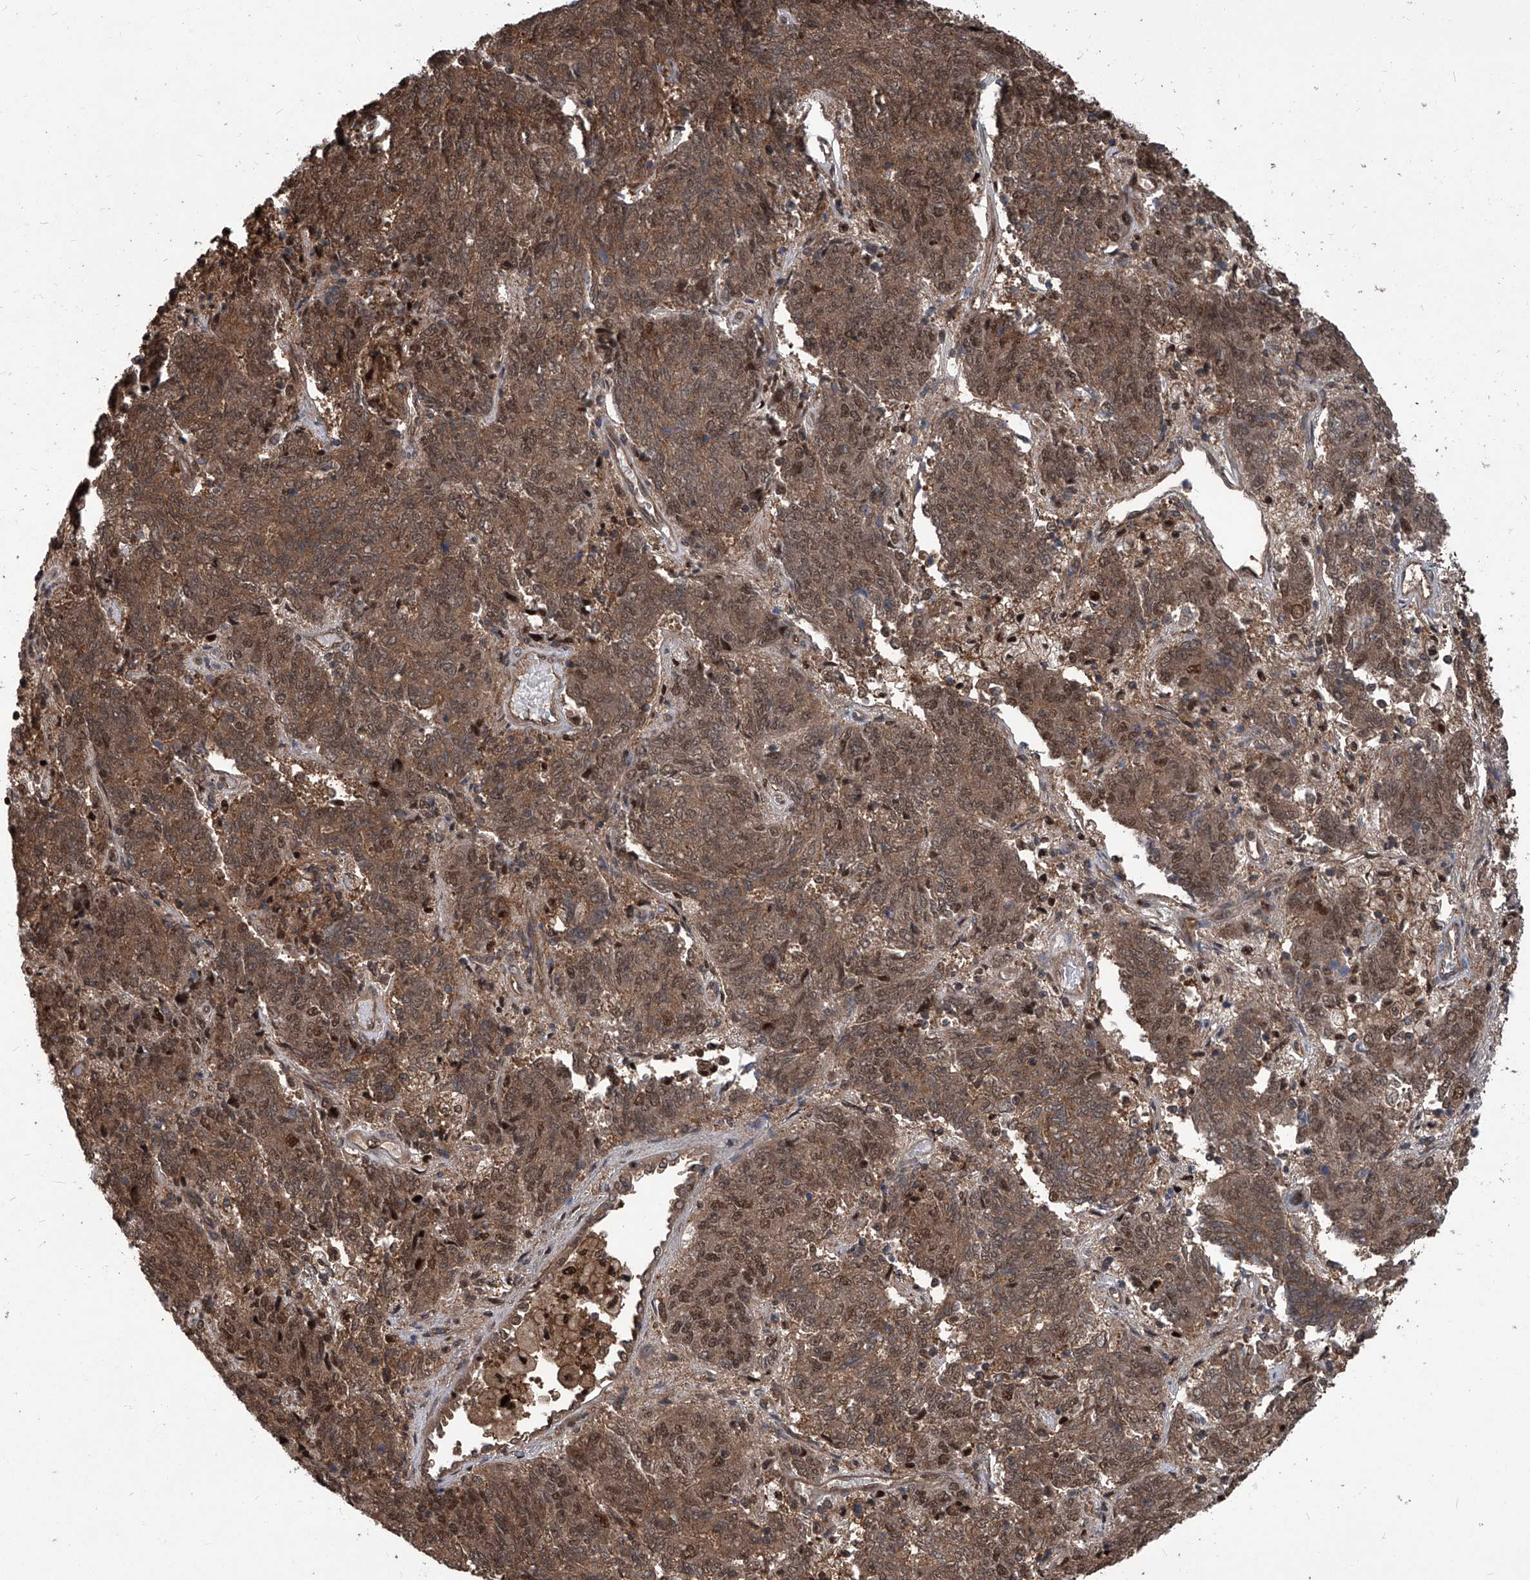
{"staining": {"intensity": "moderate", "quantity": ">75%", "location": "cytoplasmic/membranous,nuclear"}, "tissue": "endometrial cancer", "cell_type": "Tumor cells", "image_type": "cancer", "snomed": [{"axis": "morphology", "description": "Adenocarcinoma, NOS"}, {"axis": "topography", "description": "Endometrium"}], "caption": "Adenocarcinoma (endometrial) stained with IHC exhibits moderate cytoplasmic/membranous and nuclear expression in about >75% of tumor cells.", "gene": "PSMB1", "patient": {"sex": "female", "age": 80}}